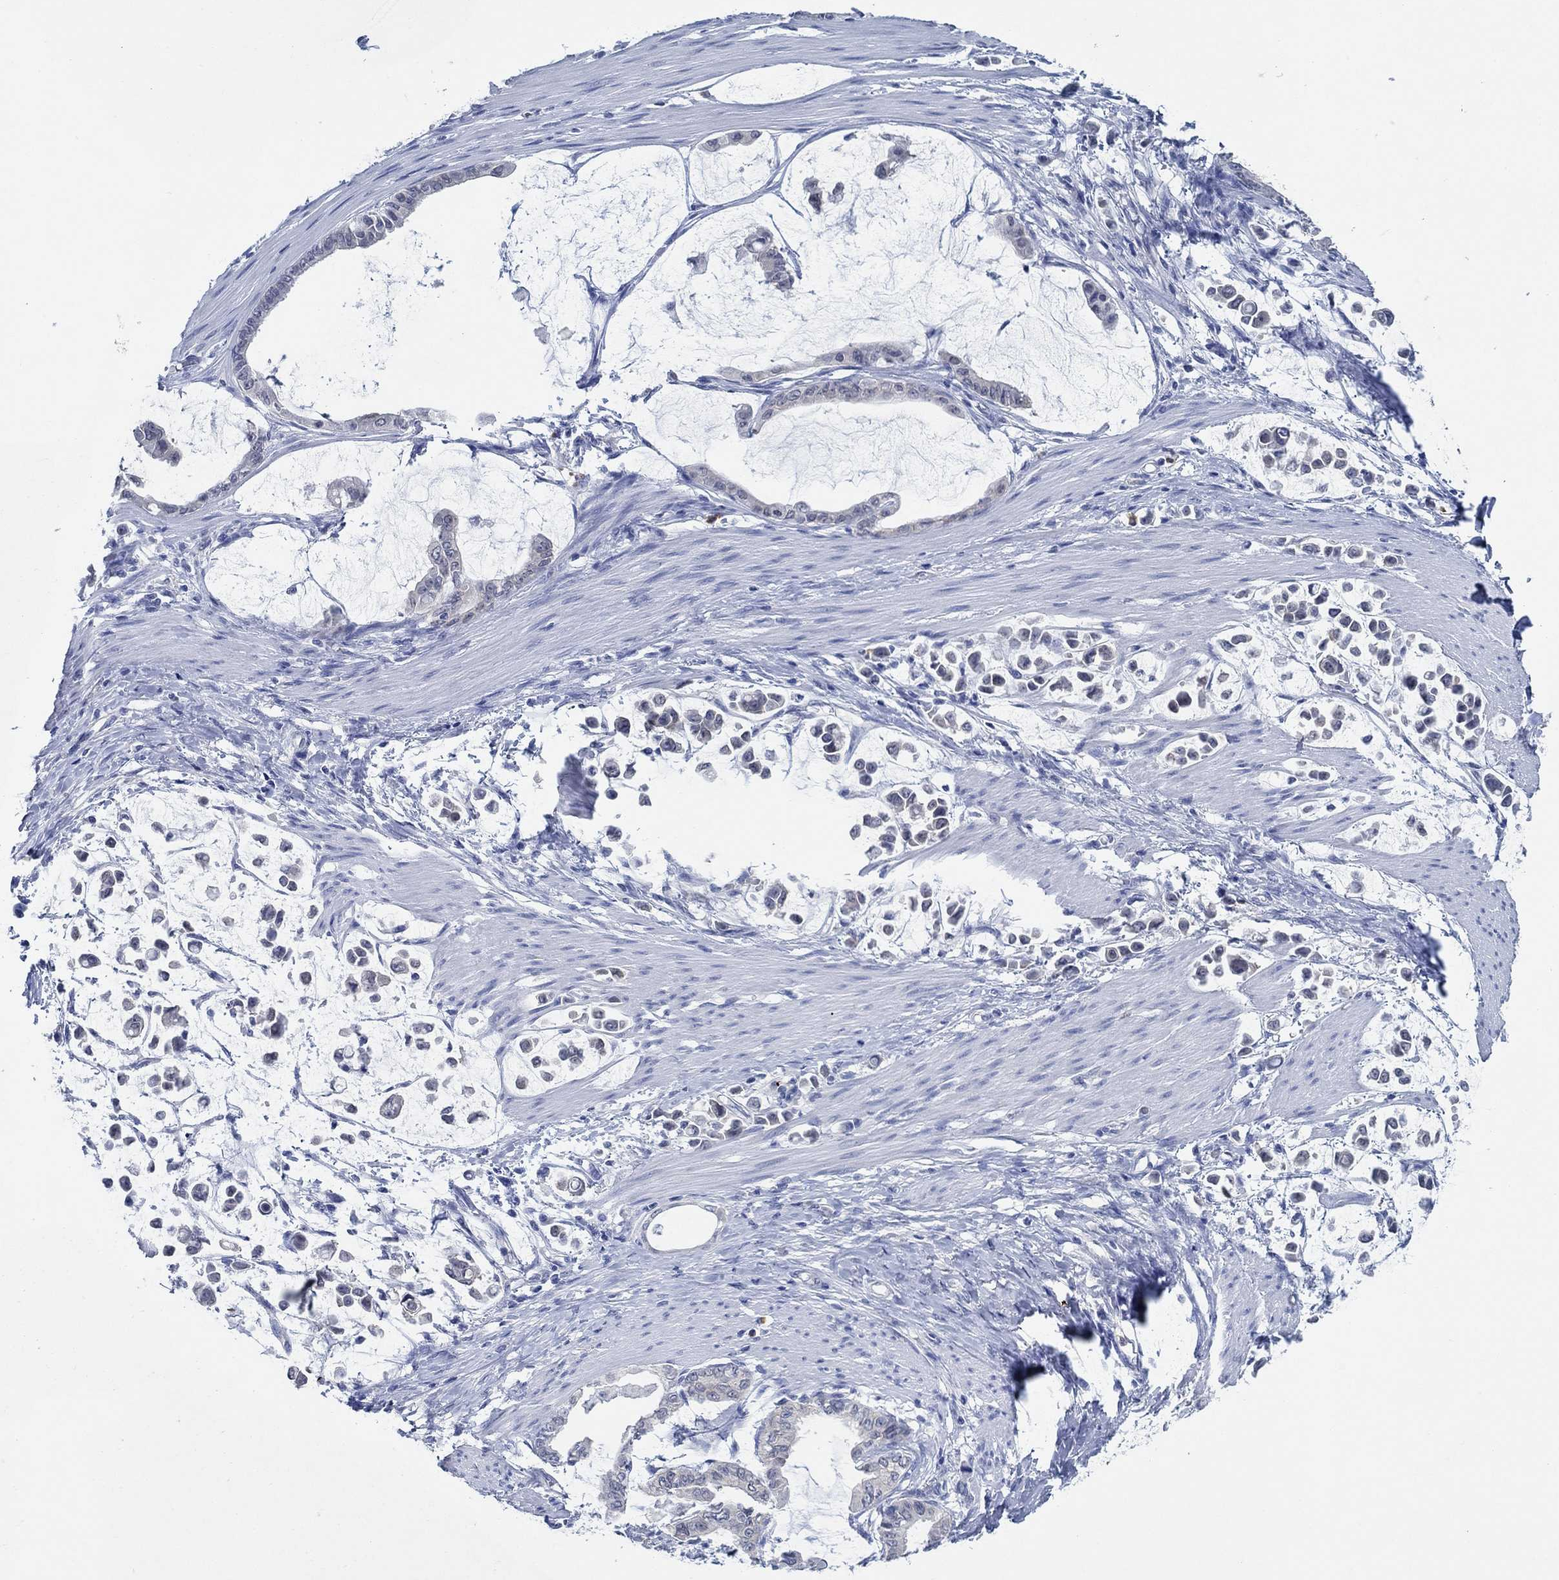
{"staining": {"intensity": "negative", "quantity": "none", "location": "none"}, "tissue": "stomach cancer", "cell_type": "Tumor cells", "image_type": "cancer", "snomed": [{"axis": "morphology", "description": "Adenocarcinoma, NOS"}, {"axis": "topography", "description": "Stomach"}], "caption": "Immunohistochemical staining of human stomach adenocarcinoma shows no significant expression in tumor cells.", "gene": "ZNF671", "patient": {"sex": "male", "age": 82}}